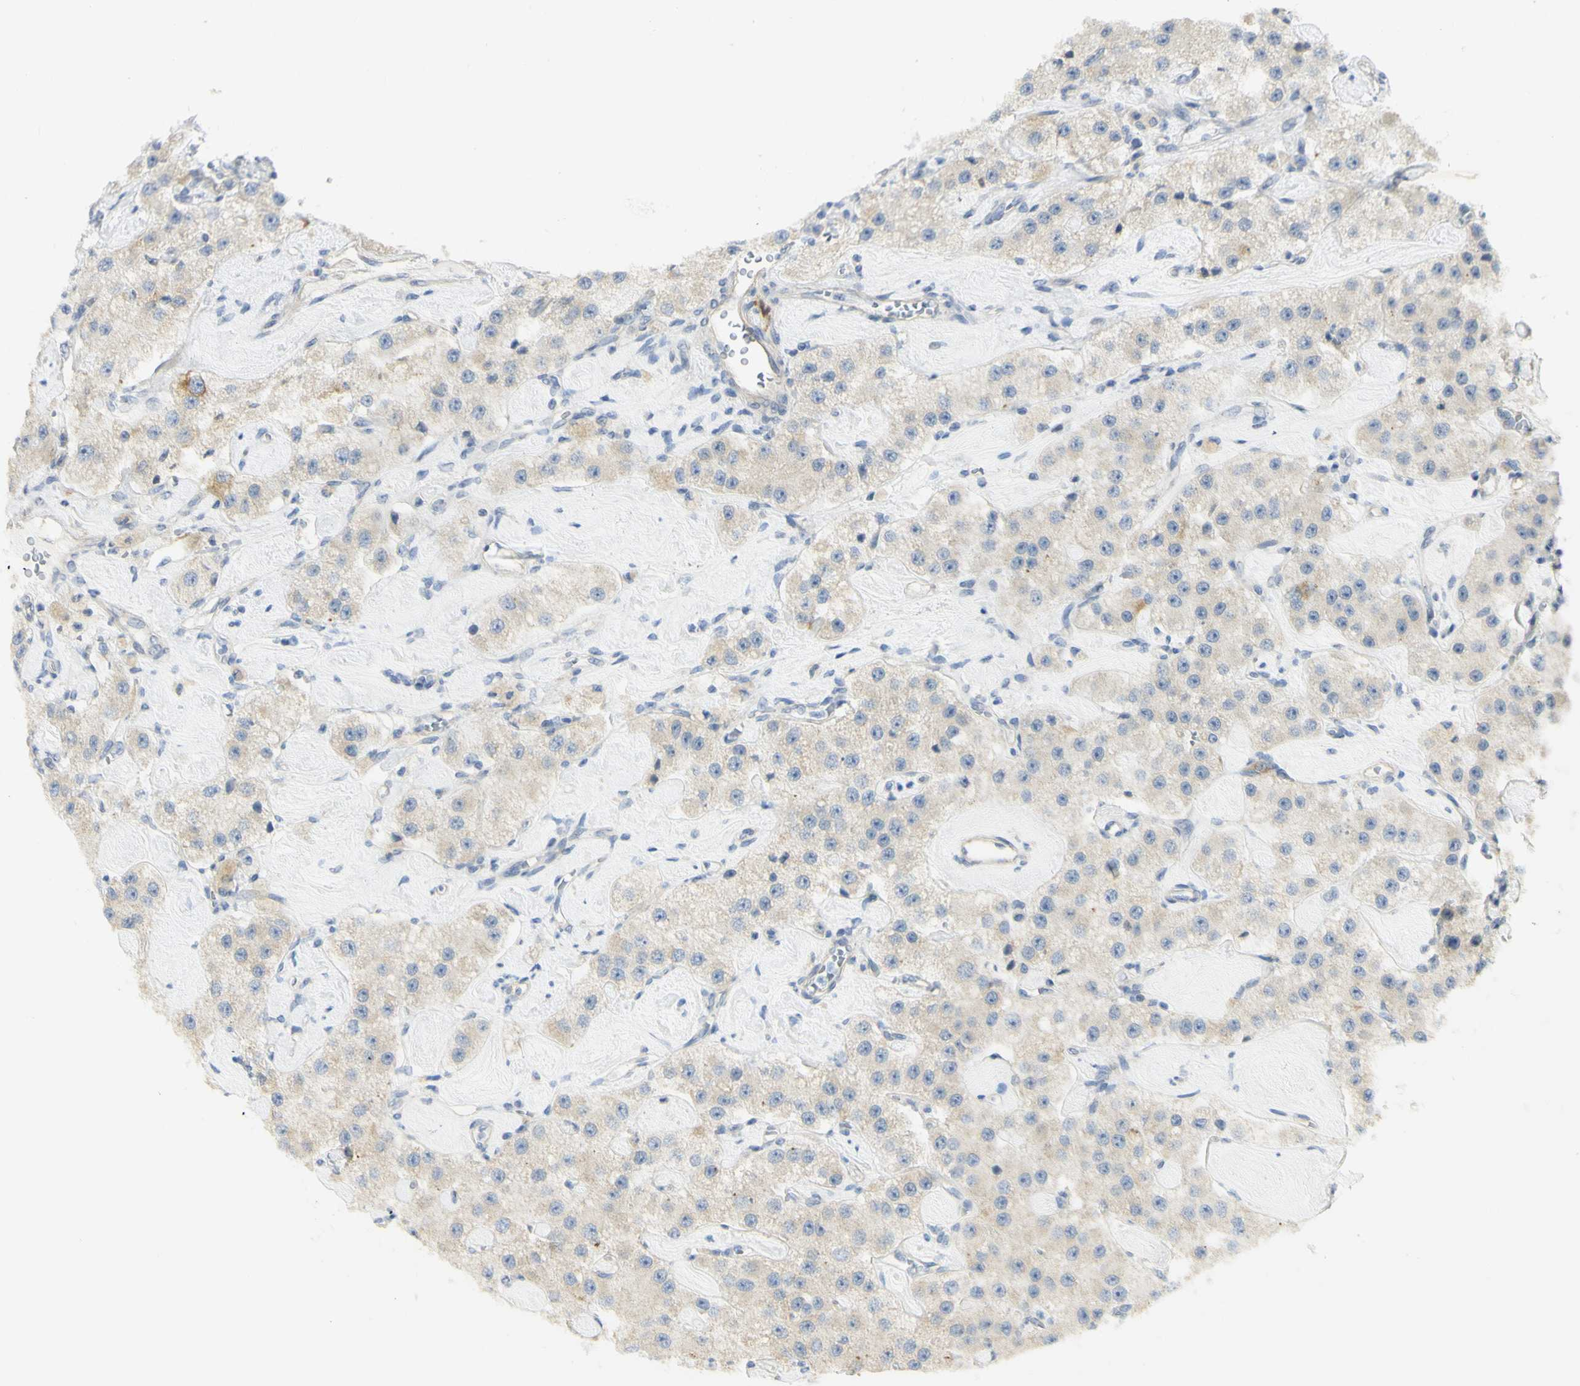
{"staining": {"intensity": "weak", "quantity": "<25%", "location": "cytoplasmic/membranous"}, "tissue": "carcinoid", "cell_type": "Tumor cells", "image_type": "cancer", "snomed": [{"axis": "morphology", "description": "Carcinoid, malignant, NOS"}, {"axis": "topography", "description": "Pancreas"}], "caption": "High power microscopy photomicrograph of an IHC image of carcinoid, revealing no significant positivity in tumor cells.", "gene": "KIF11", "patient": {"sex": "male", "age": 41}}